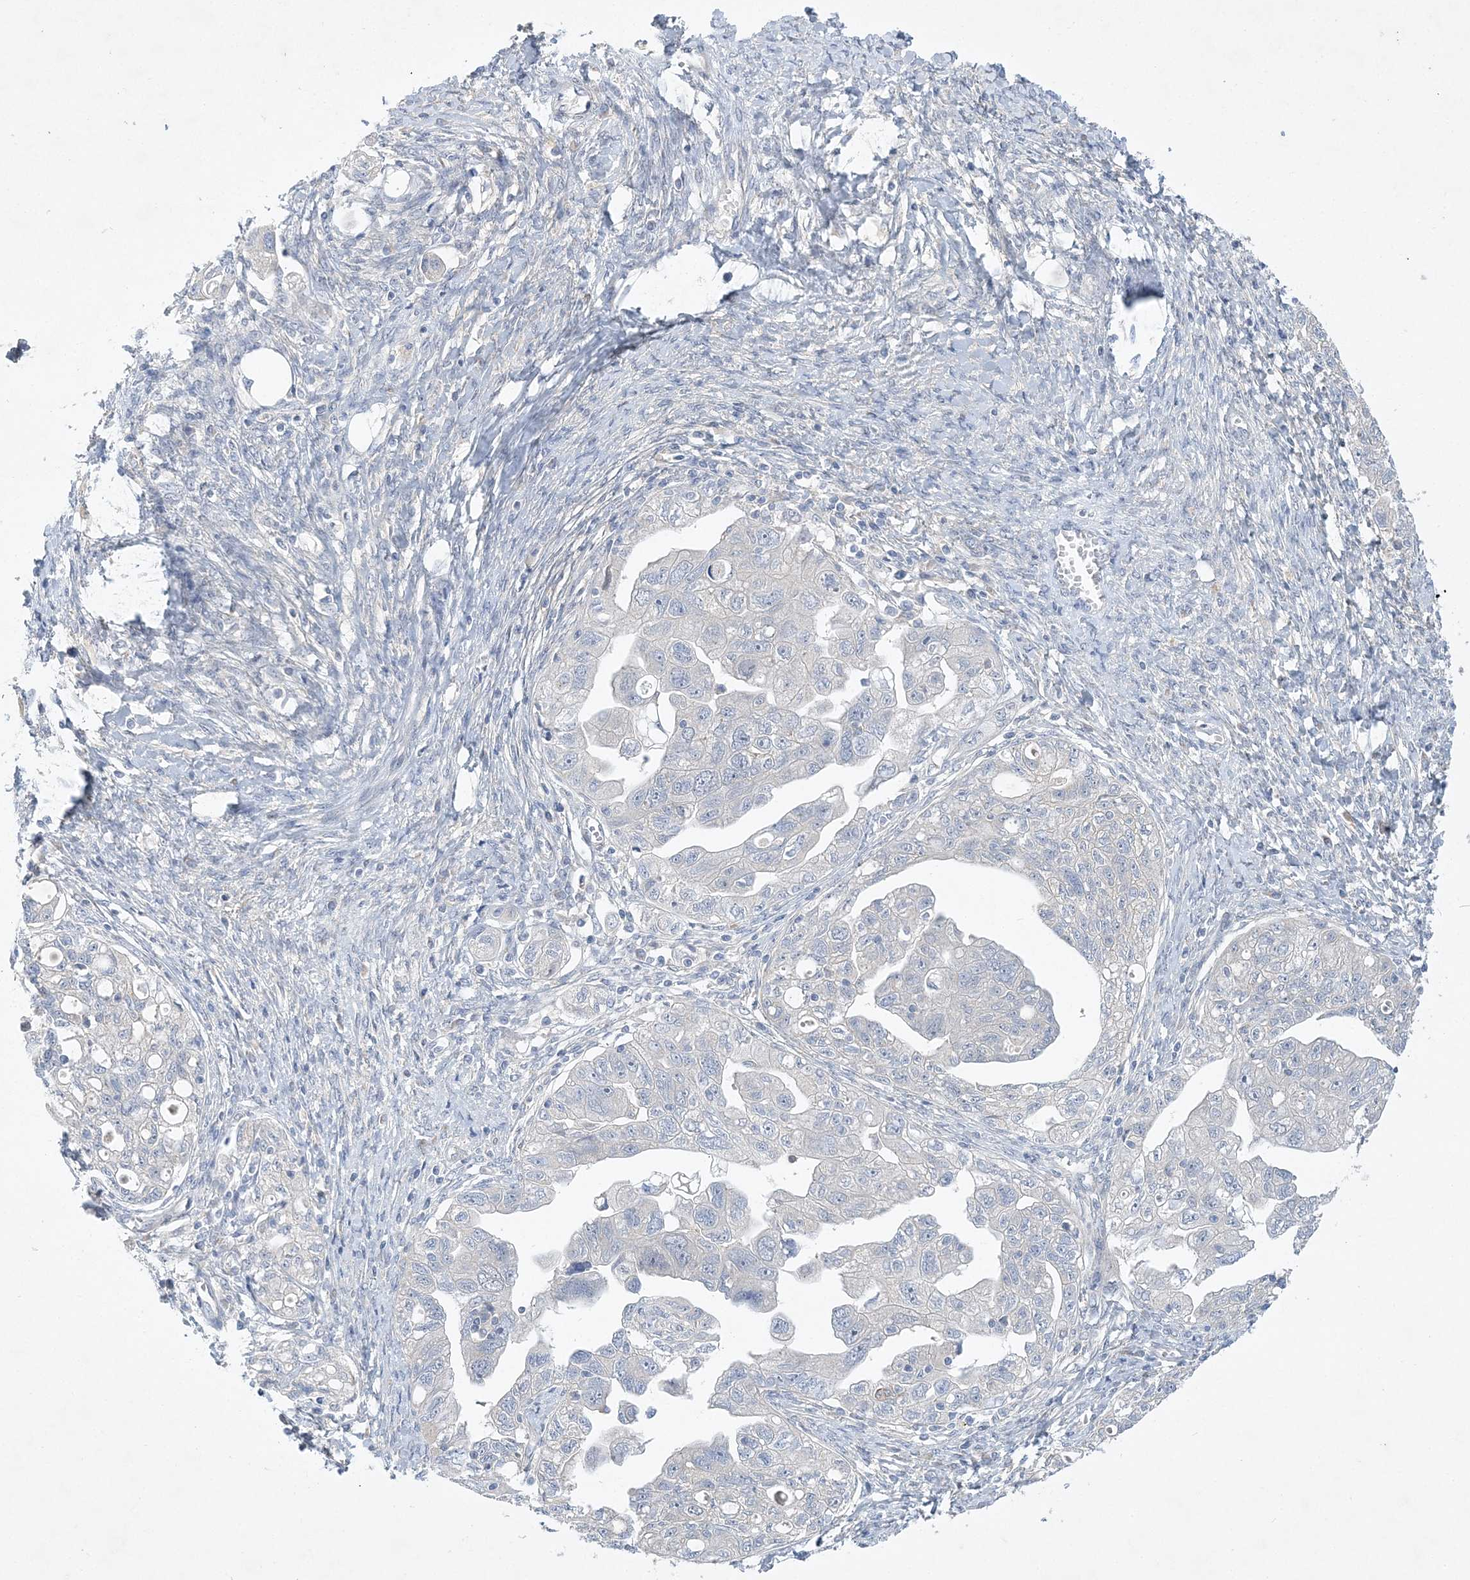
{"staining": {"intensity": "negative", "quantity": "none", "location": "none"}, "tissue": "ovarian cancer", "cell_type": "Tumor cells", "image_type": "cancer", "snomed": [{"axis": "morphology", "description": "Carcinoma, NOS"}, {"axis": "morphology", "description": "Cystadenocarcinoma, serous, NOS"}, {"axis": "topography", "description": "Ovary"}], "caption": "This is an IHC image of human serous cystadenocarcinoma (ovarian). There is no positivity in tumor cells.", "gene": "ANKRD35", "patient": {"sex": "female", "age": 69}}